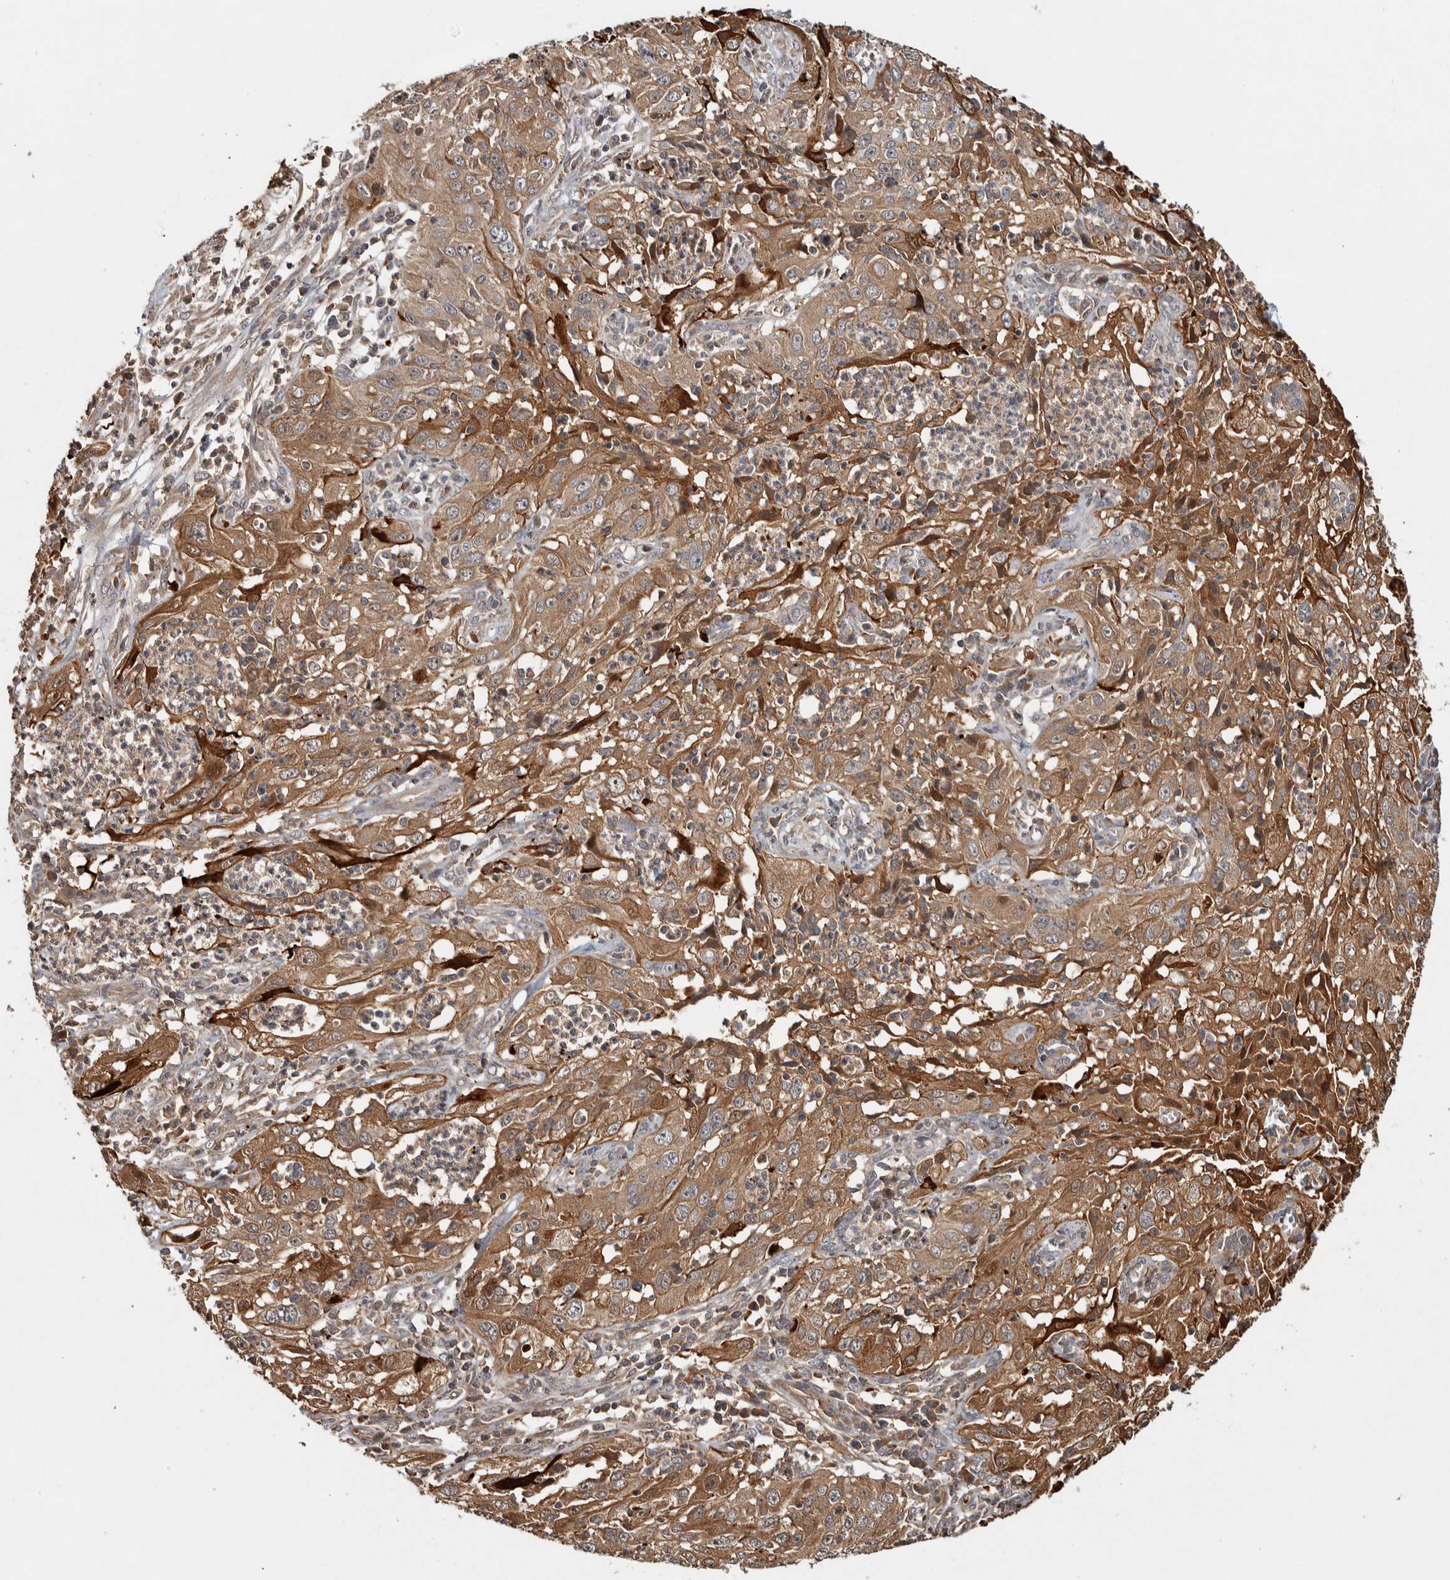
{"staining": {"intensity": "moderate", "quantity": ">75%", "location": "cytoplasmic/membranous,nuclear"}, "tissue": "cervical cancer", "cell_type": "Tumor cells", "image_type": "cancer", "snomed": [{"axis": "morphology", "description": "Squamous cell carcinoma, NOS"}, {"axis": "topography", "description": "Cervix"}], "caption": "DAB (3,3'-diaminobenzidine) immunohistochemical staining of cervical cancer (squamous cell carcinoma) displays moderate cytoplasmic/membranous and nuclear protein positivity in approximately >75% of tumor cells. The staining was performed using DAB (3,3'-diaminobenzidine), with brown indicating positive protein expression. Nuclei are stained blue with hematoxylin.", "gene": "EIF3H", "patient": {"sex": "female", "age": 32}}